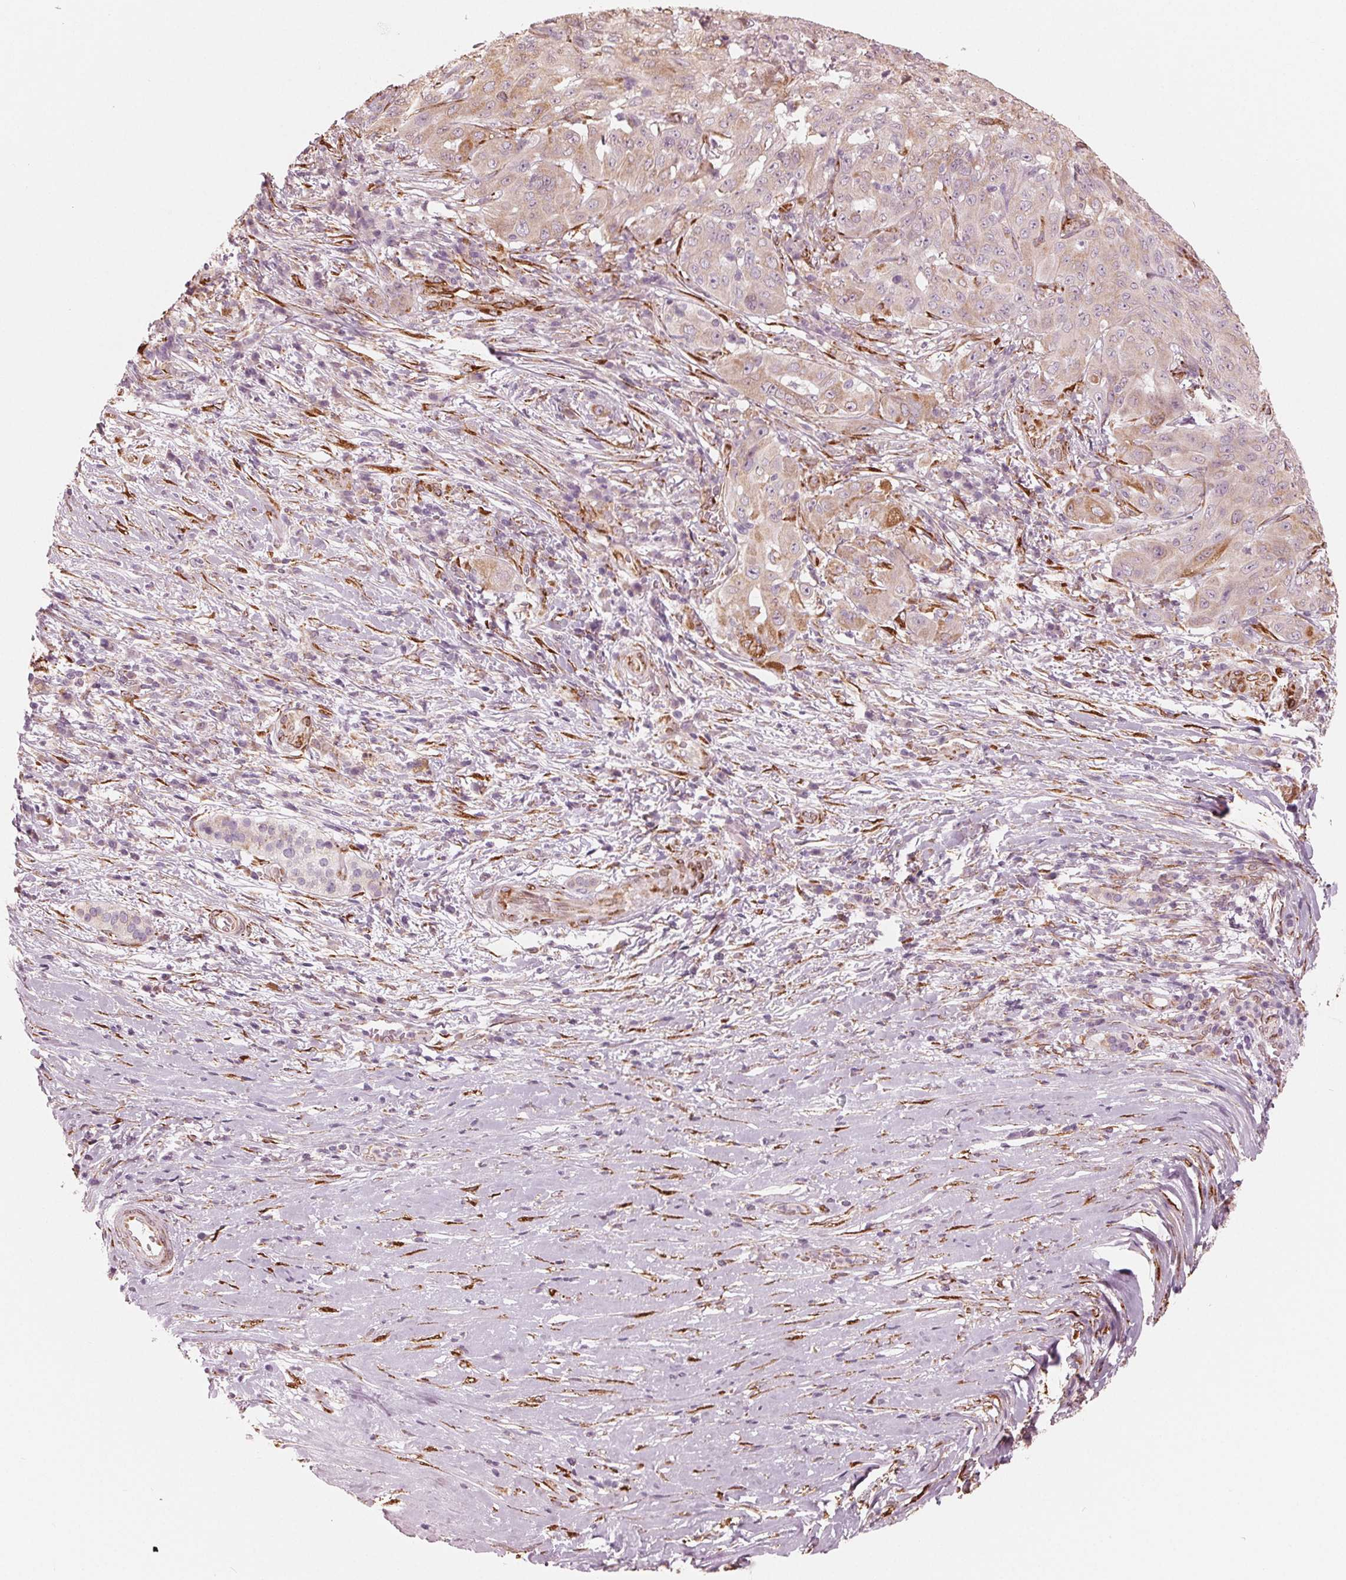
{"staining": {"intensity": "weak", "quantity": ">75%", "location": "cytoplasmic/membranous"}, "tissue": "pancreatic cancer", "cell_type": "Tumor cells", "image_type": "cancer", "snomed": [{"axis": "morphology", "description": "Adenocarcinoma, NOS"}, {"axis": "topography", "description": "Pancreas"}], "caption": "Pancreatic cancer (adenocarcinoma) was stained to show a protein in brown. There is low levels of weak cytoplasmic/membranous staining in approximately >75% of tumor cells.", "gene": "IKBIP", "patient": {"sex": "male", "age": 63}}